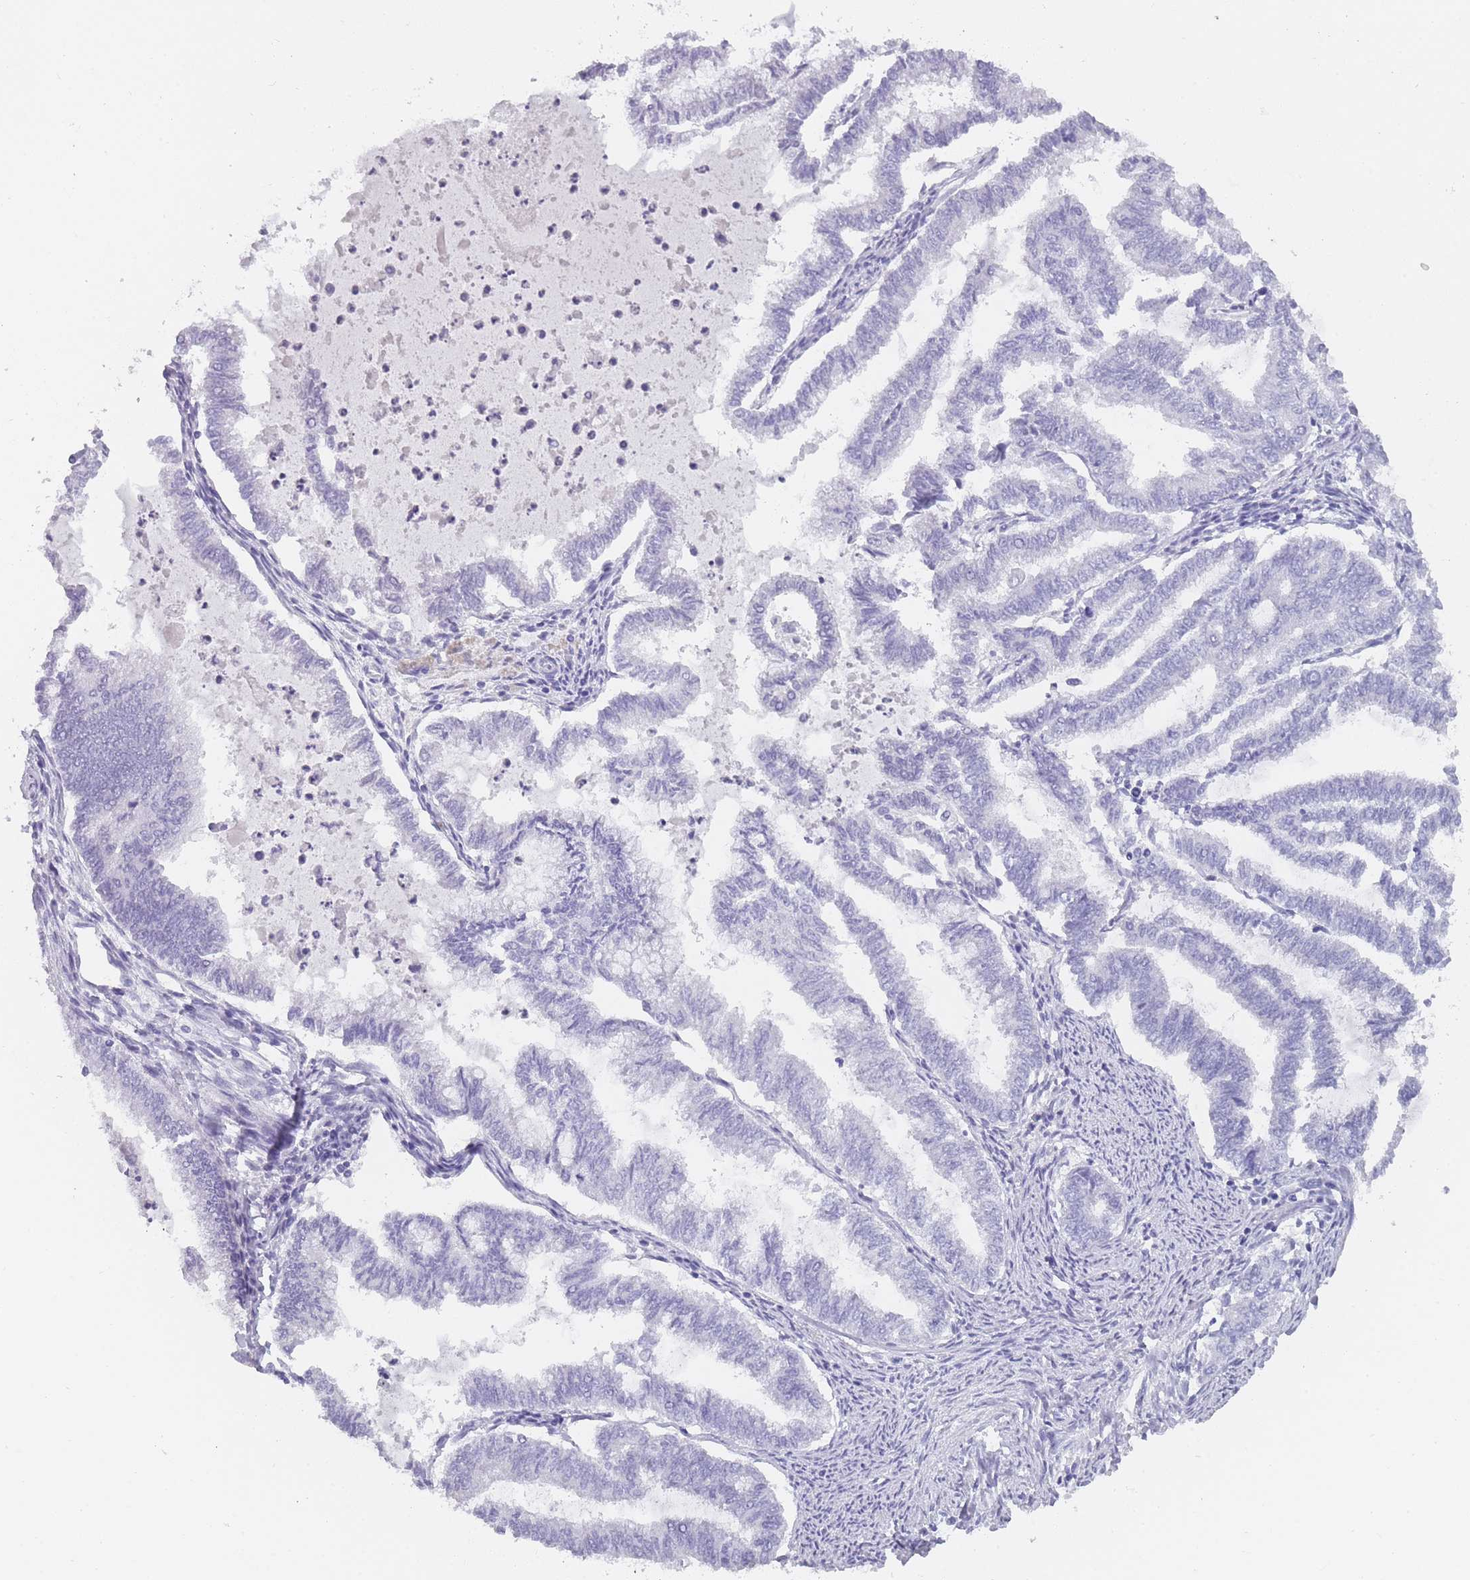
{"staining": {"intensity": "negative", "quantity": "none", "location": "none"}, "tissue": "endometrial cancer", "cell_type": "Tumor cells", "image_type": "cancer", "snomed": [{"axis": "morphology", "description": "Adenocarcinoma, NOS"}, {"axis": "topography", "description": "Endometrium"}], "caption": "An image of adenocarcinoma (endometrial) stained for a protein reveals no brown staining in tumor cells.", "gene": "TCP11", "patient": {"sex": "female", "age": 79}}